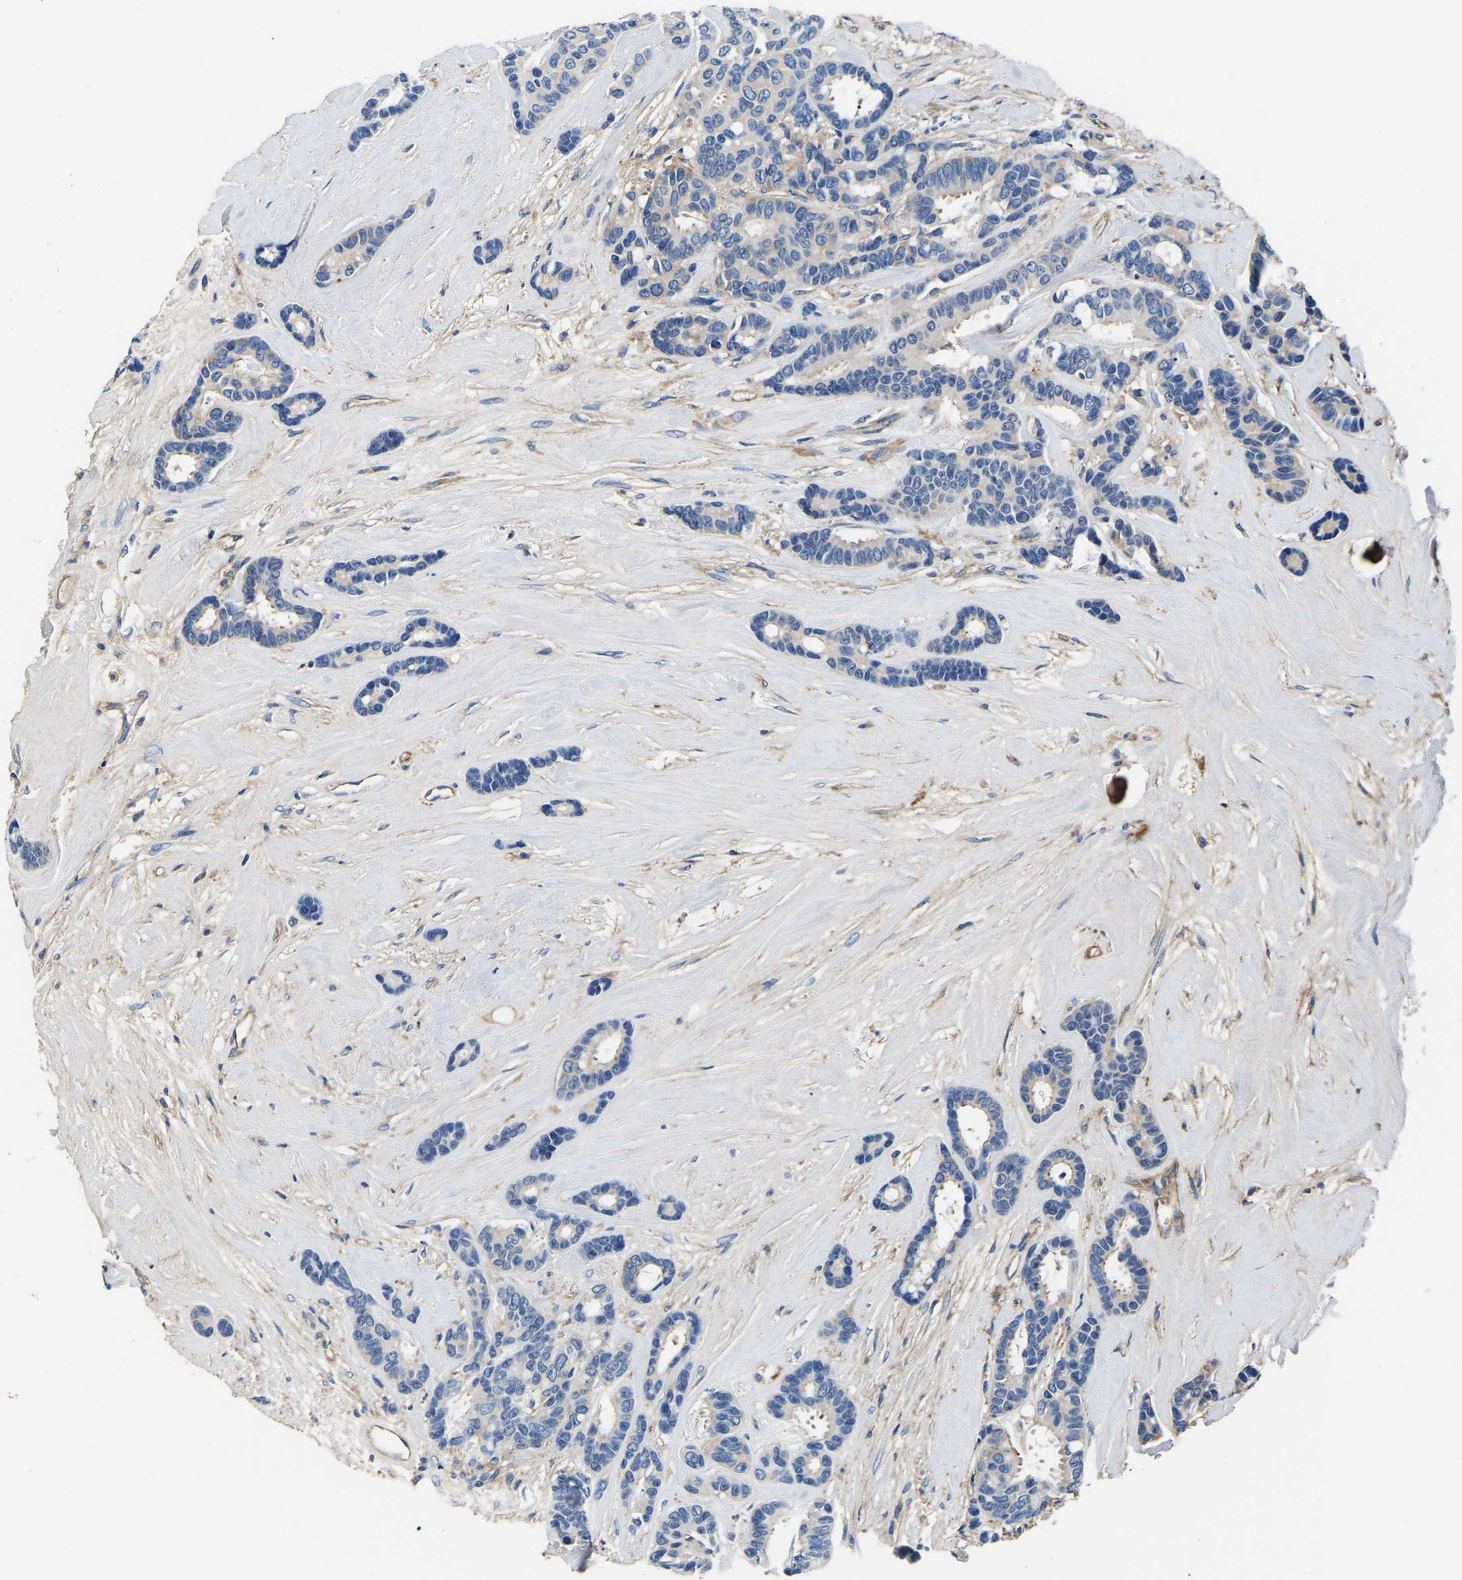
{"staining": {"intensity": "negative", "quantity": "none", "location": "none"}, "tissue": "breast cancer", "cell_type": "Tumor cells", "image_type": "cancer", "snomed": [{"axis": "morphology", "description": "Duct carcinoma"}, {"axis": "topography", "description": "Breast"}], "caption": "High power microscopy photomicrograph of an immunohistochemistry photomicrograph of breast cancer, revealing no significant positivity in tumor cells. (Stains: DAB IHC with hematoxylin counter stain, Microscopy: brightfield microscopy at high magnification).", "gene": "SH3GLB1", "patient": {"sex": "female", "age": 87}}